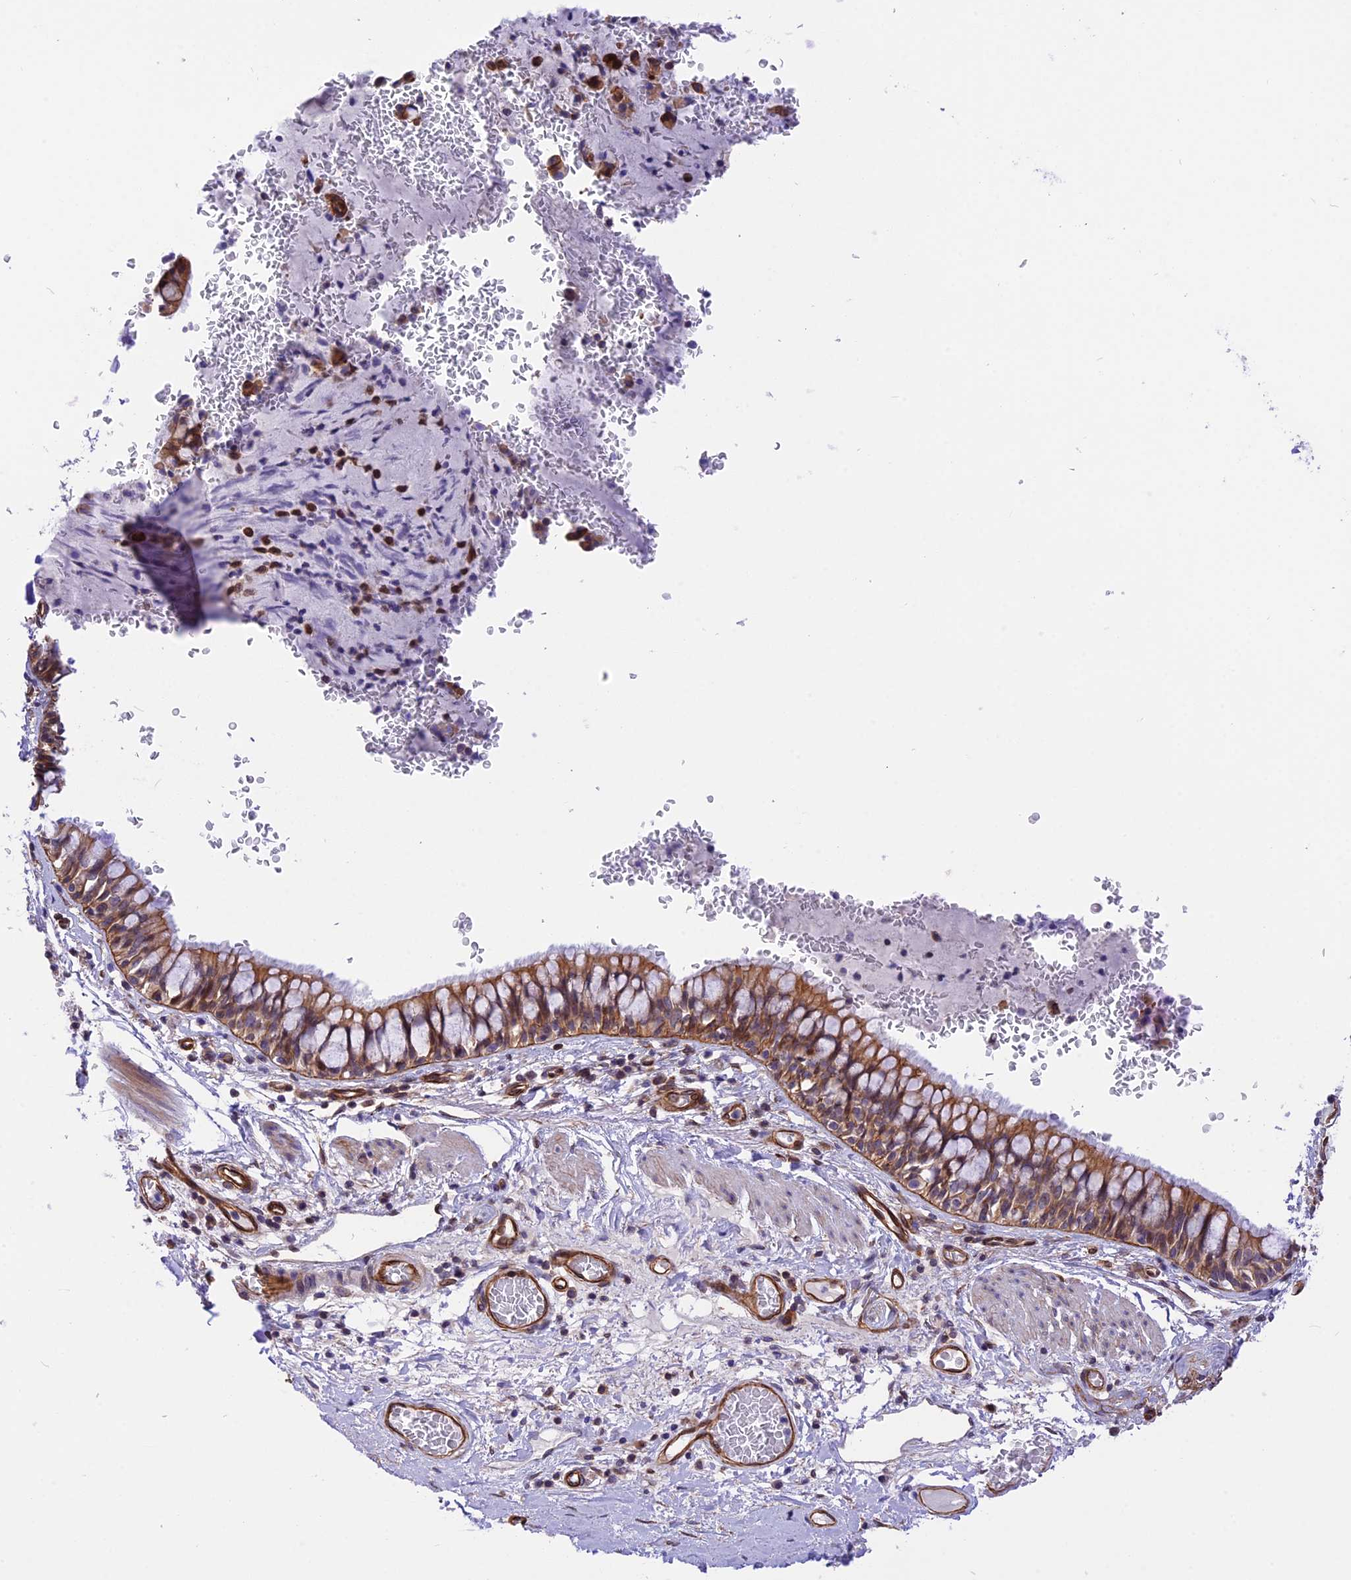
{"staining": {"intensity": "moderate", "quantity": ">75%", "location": "cytoplasmic/membranous"}, "tissue": "bronchus", "cell_type": "Respiratory epithelial cells", "image_type": "normal", "snomed": [{"axis": "morphology", "description": "Normal tissue, NOS"}, {"axis": "topography", "description": "Cartilage tissue"}, {"axis": "topography", "description": "Bronchus"}], "caption": "Protein expression analysis of benign bronchus exhibits moderate cytoplasmic/membranous positivity in approximately >75% of respiratory epithelial cells. Immunohistochemistry stains the protein of interest in brown and the nuclei are stained blue.", "gene": "R3HDM4", "patient": {"sex": "female", "age": 36}}